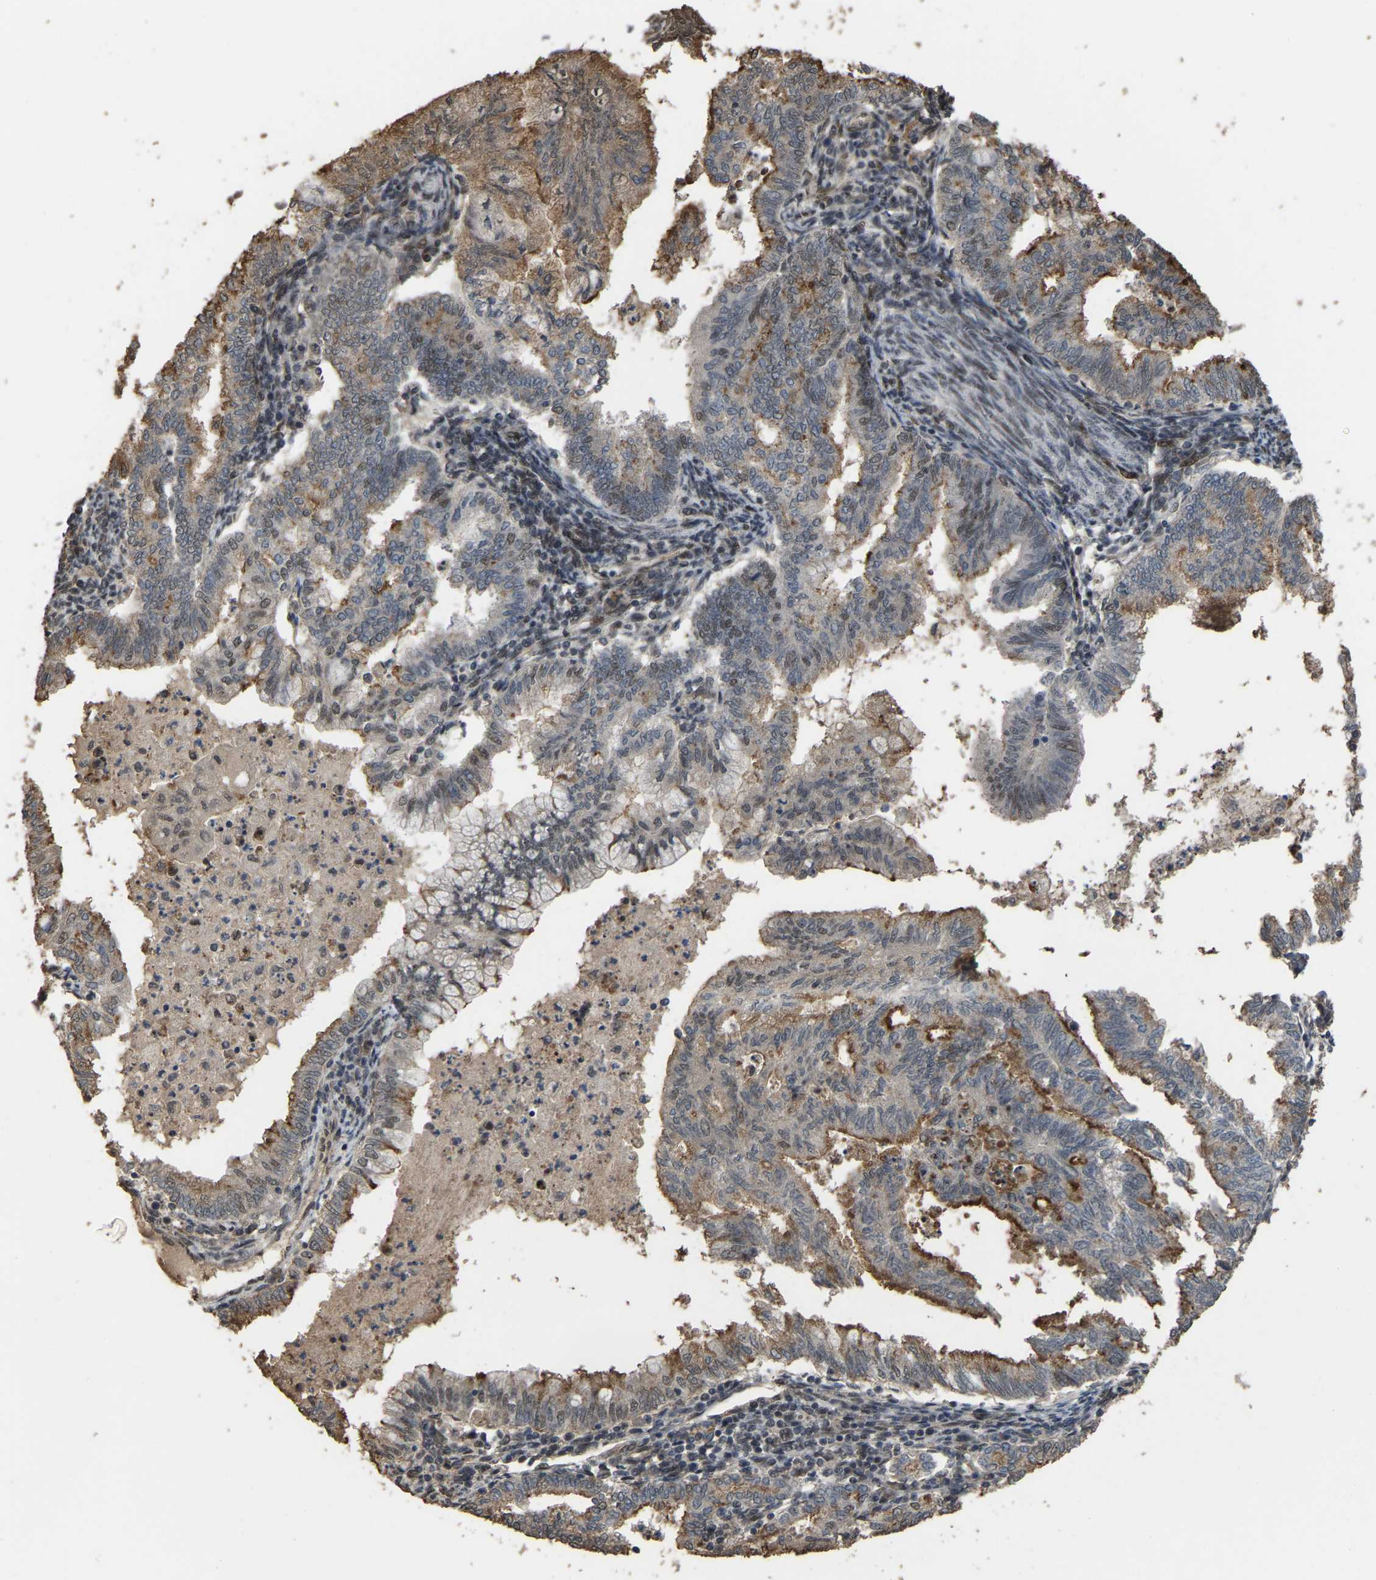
{"staining": {"intensity": "moderate", "quantity": ">75%", "location": "cytoplasmic/membranous"}, "tissue": "endometrial cancer", "cell_type": "Tumor cells", "image_type": "cancer", "snomed": [{"axis": "morphology", "description": "Polyp, NOS"}, {"axis": "morphology", "description": "Adenocarcinoma, NOS"}, {"axis": "morphology", "description": "Adenoma, NOS"}, {"axis": "topography", "description": "Endometrium"}], "caption": "The immunohistochemical stain shows moderate cytoplasmic/membranous staining in tumor cells of endometrial cancer (adenoma) tissue. The staining was performed using DAB, with brown indicating positive protein expression. Nuclei are stained blue with hematoxylin.", "gene": "ARHGAP23", "patient": {"sex": "female", "age": 79}}